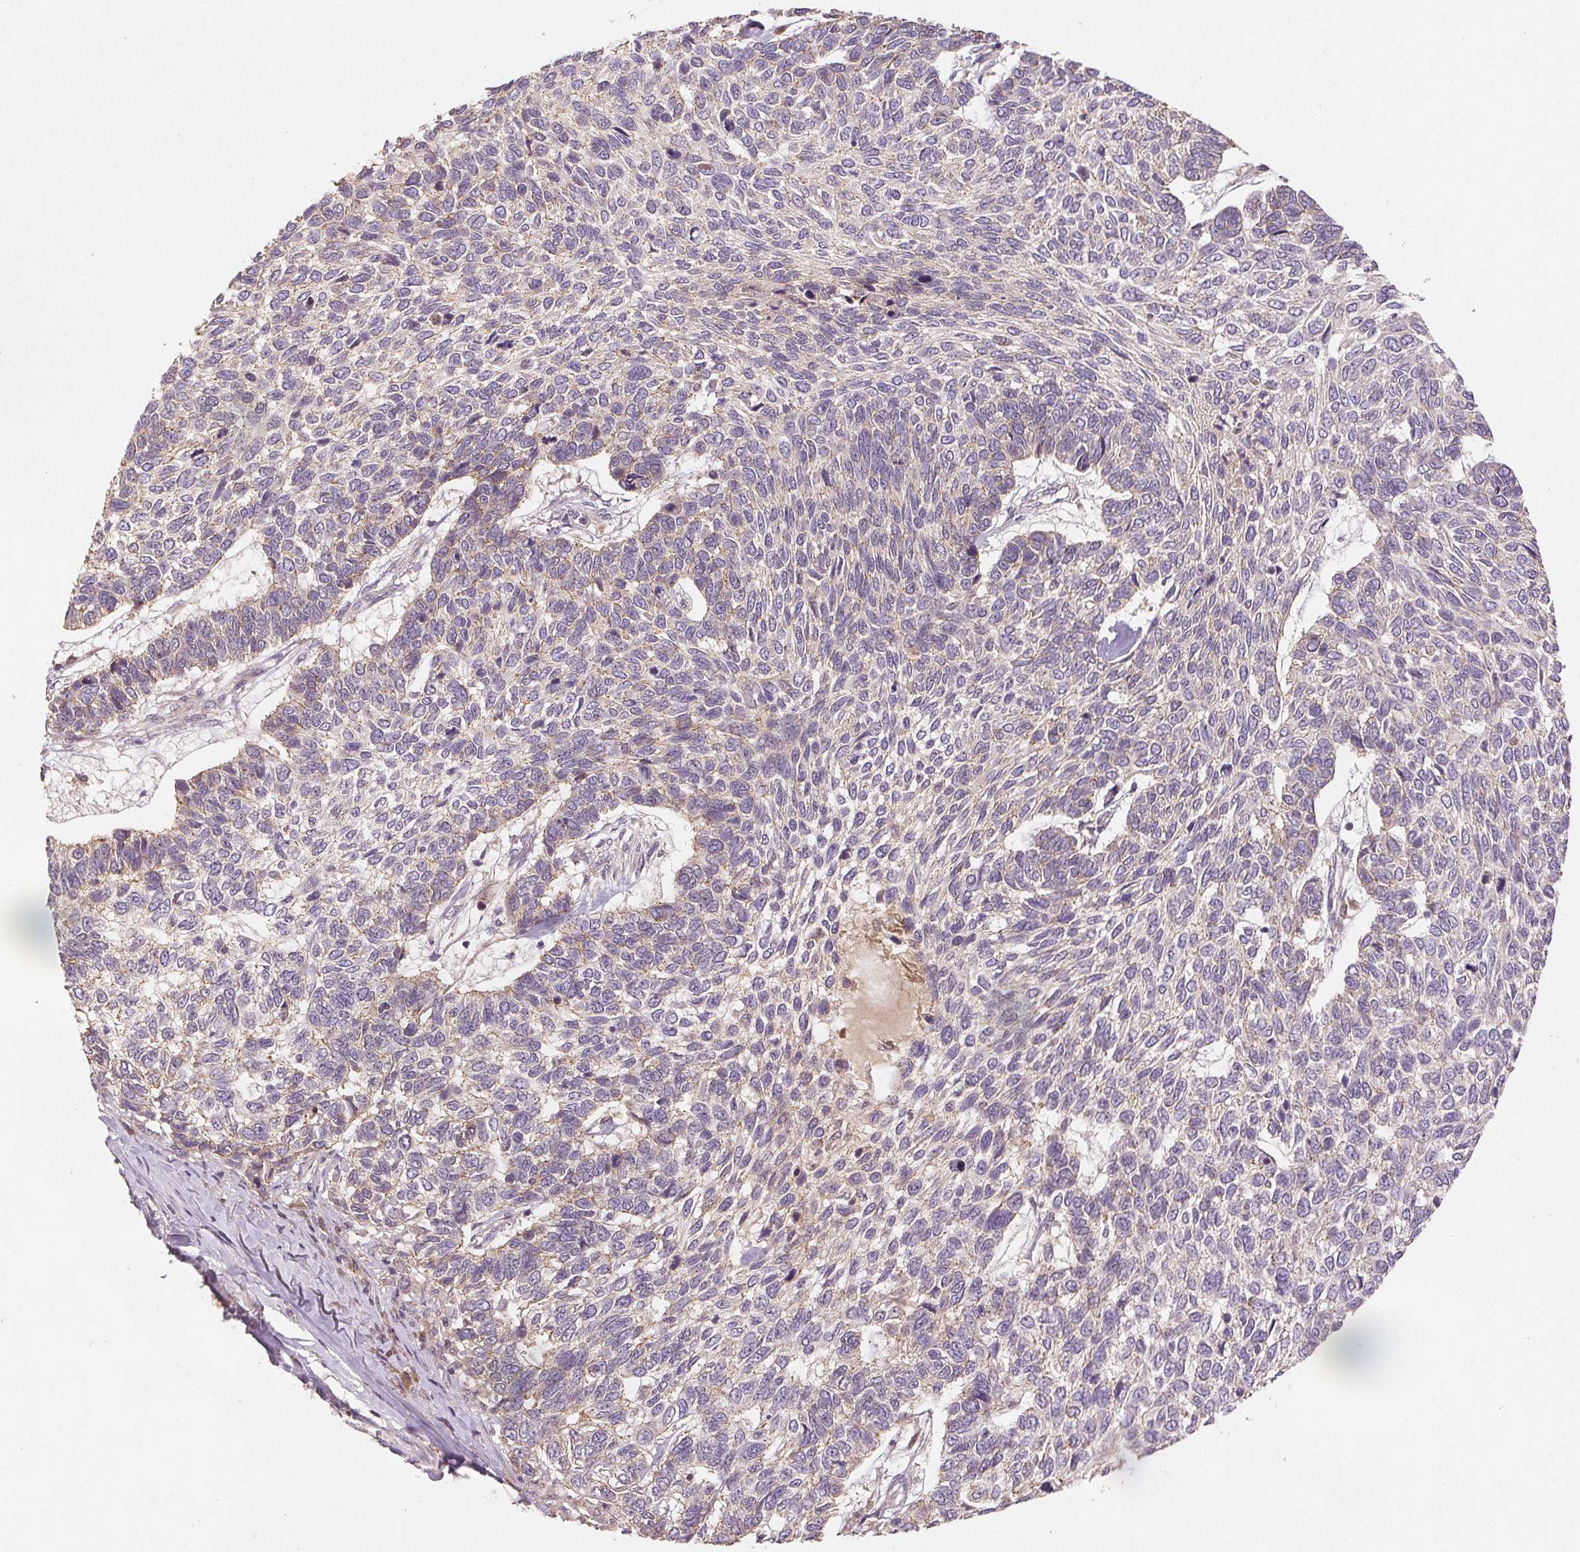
{"staining": {"intensity": "negative", "quantity": "none", "location": "none"}, "tissue": "skin cancer", "cell_type": "Tumor cells", "image_type": "cancer", "snomed": [{"axis": "morphology", "description": "Basal cell carcinoma"}, {"axis": "topography", "description": "Skin"}], "caption": "Skin cancer (basal cell carcinoma) was stained to show a protein in brown. There is no significant staining in tumor cells. (DAB (3,3'-diaminobenzidine) IHC with hematoxylin counter stain).", "gene": "YIF1B", "patient": {"sex": "female", "age": 65}}